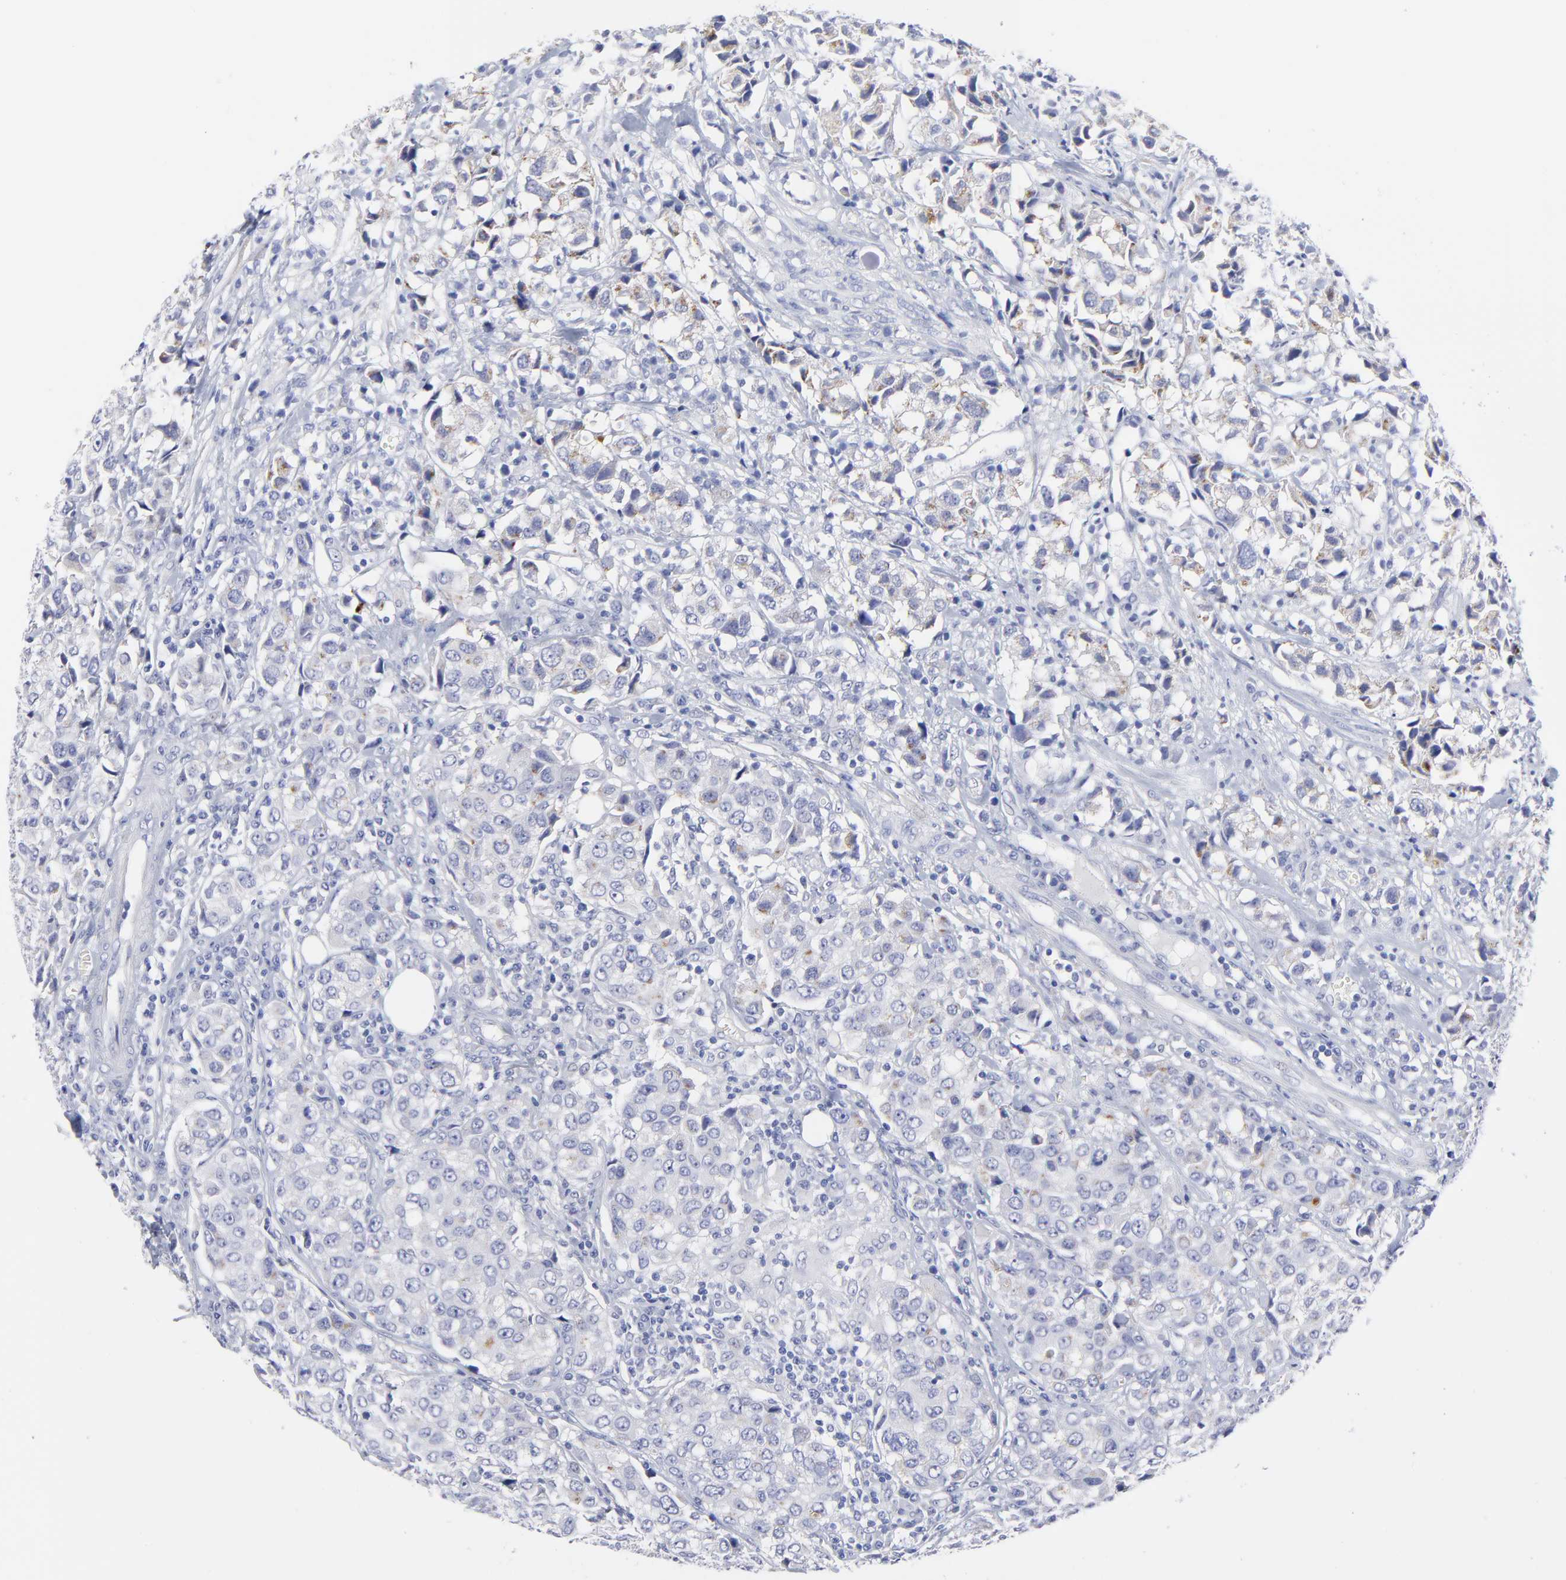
{"staining": {"intensity": "weak", "quantity": "<25%", "location": "cytoplasmic/membranous"}, "tissue": "urothelial cancer", "cell_type": "Tumor cells", "image_type": "cancer", "snomed": [{"axis": "morphology", "description": "Urothelial carcinoma, High grade"}, {"axis": "topography", "description": "Urinary bladder"}], "caption": "Protein analysis of urothelial cancer demonstrates no significant positivity in tumor cells.", "gene": "DUSP9", "patient": {"sex": "female", "age": 75}}